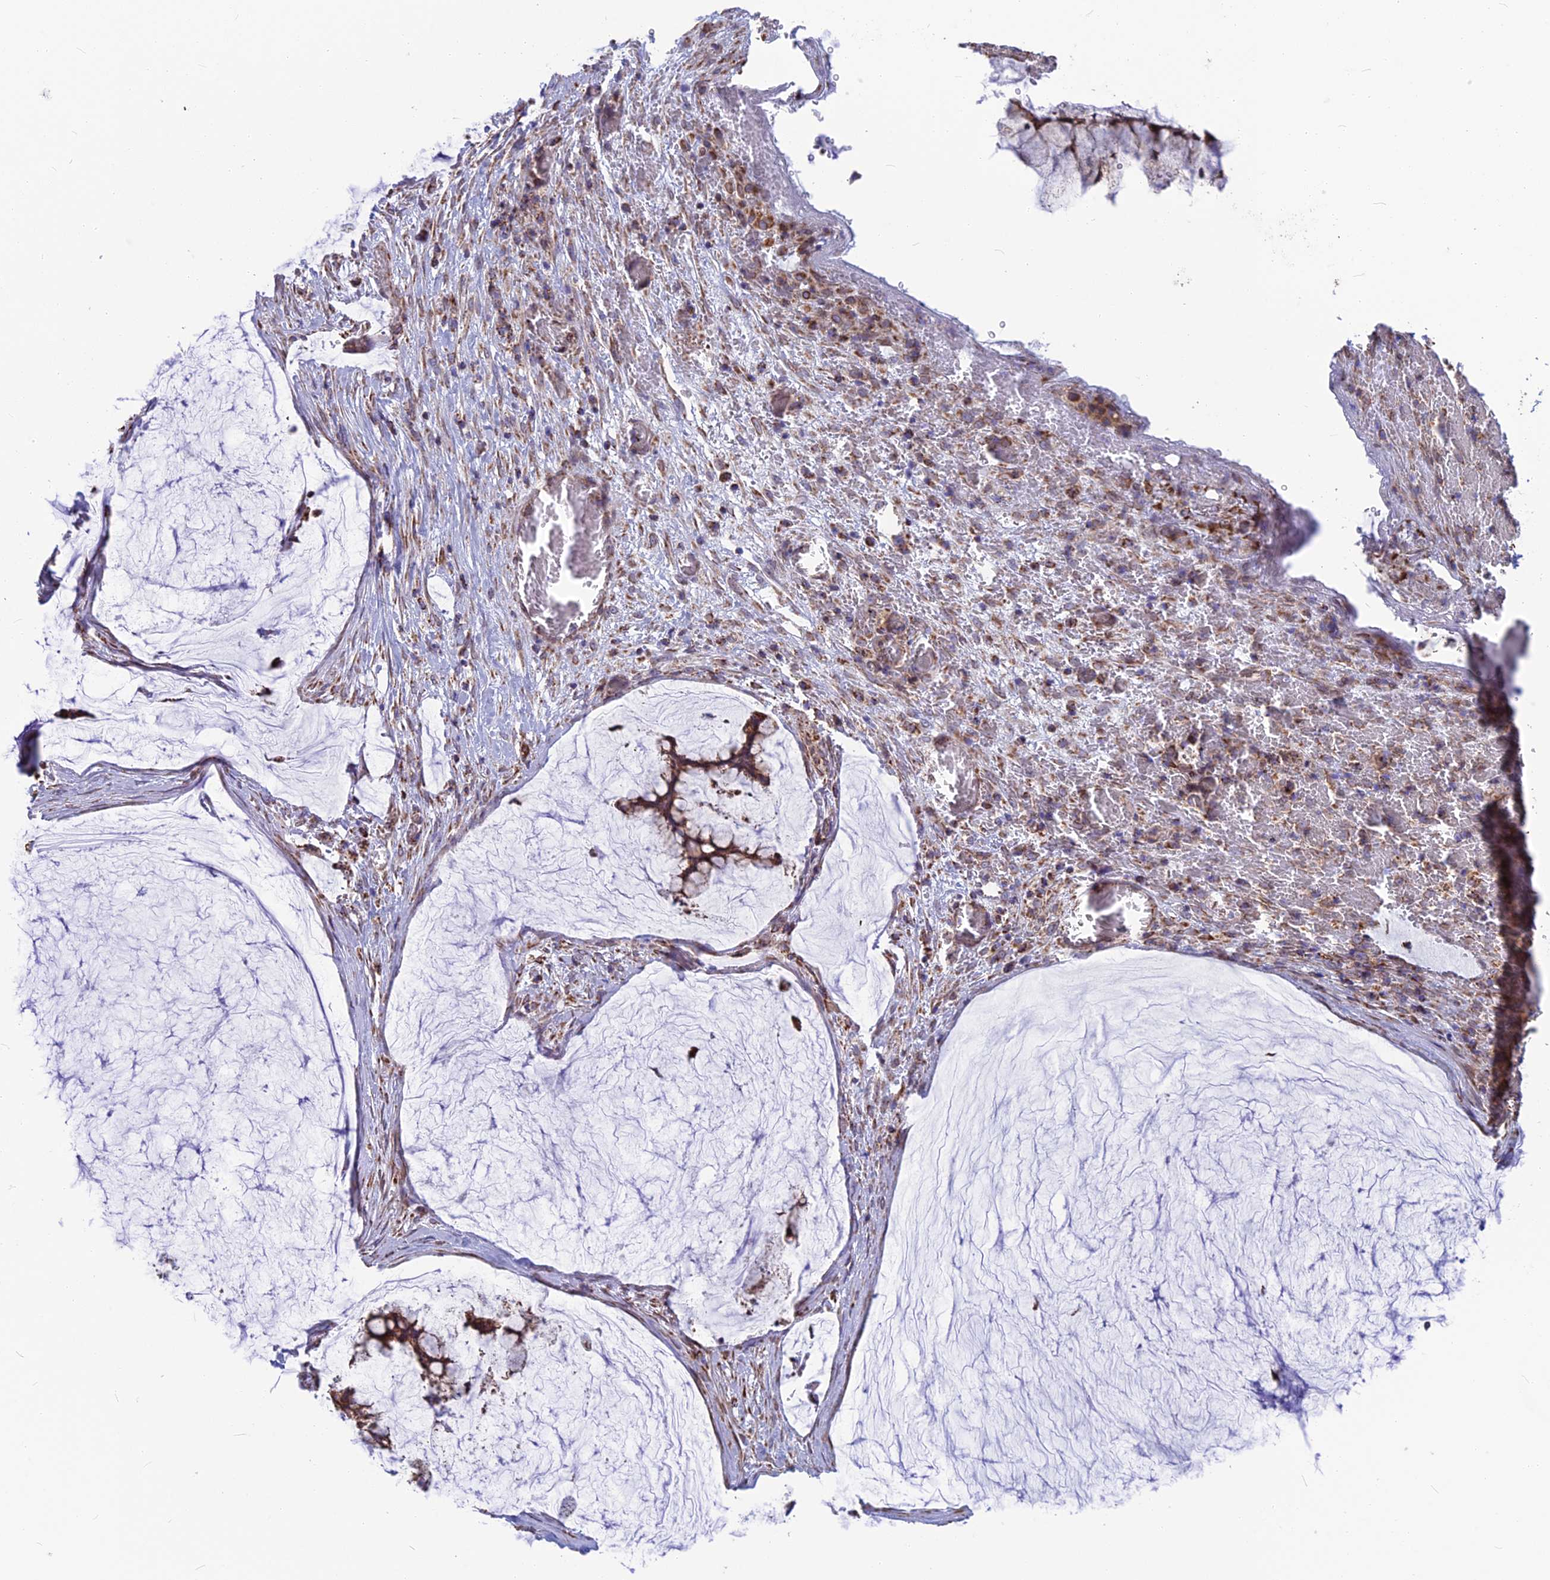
{"staining": {"intensity": "strong", "quantity": ">75%", "location": "cytoplasmic/membranous"}, "tissue": "ovarian cancer", "cell_type": "Tumor cells", "image_type": "cancer", "snomed": [{"axis": "morphology", "description": "Cystadenocarcinoma, mucinous, NOS"}, {"axis": "topography", "description": "Ovary"}], "caption": "The micrograph exhibits staining of ovarian mucinous cystadenocarcinoma, revealing strong cytoplasmic/membranous protein expression (brown color) within tumor cells.", "gene": "CS", "patient": {"sex": "female", "age": 42}}